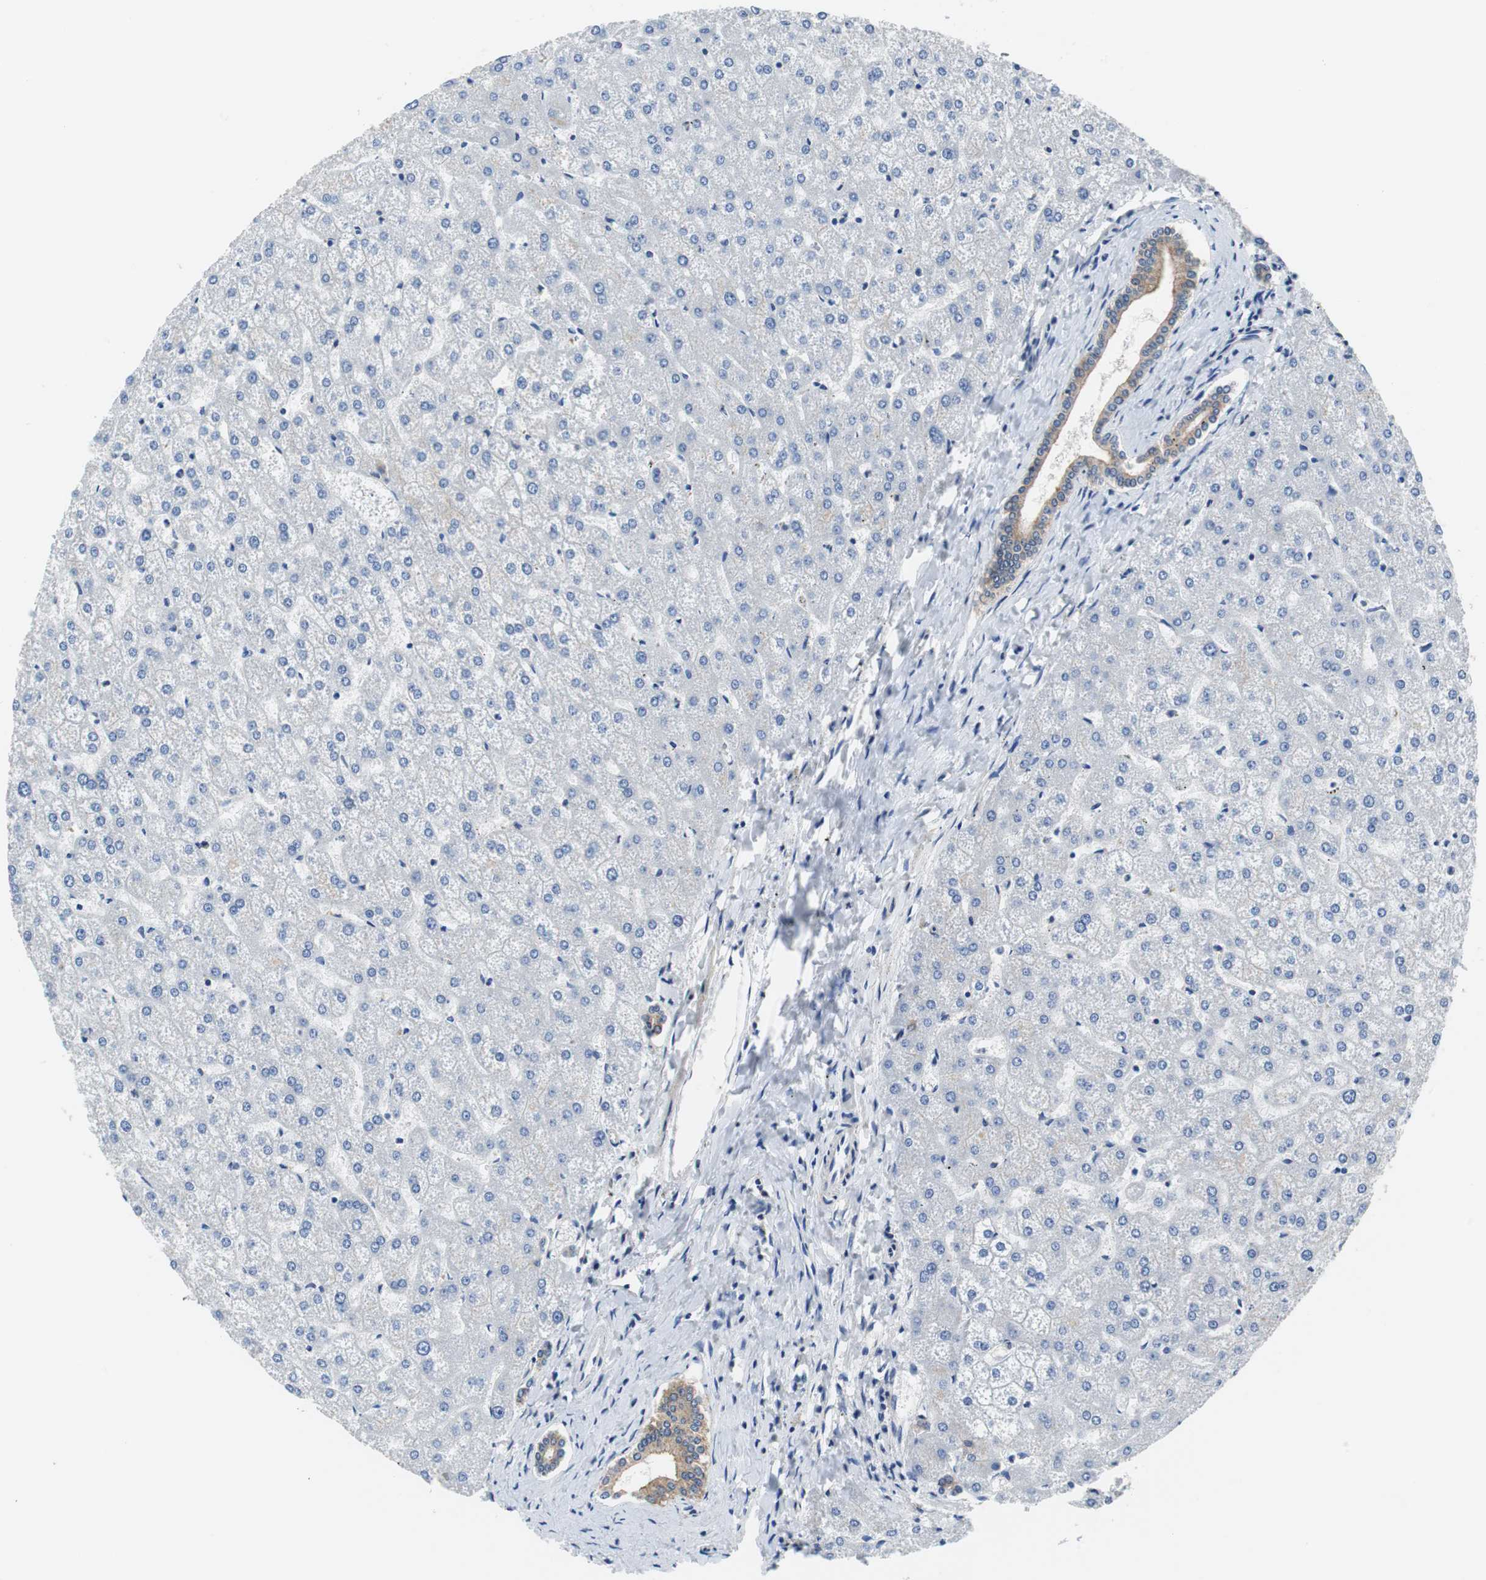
{"staining": {"intensity": "strong", "quantity": ">75%", "location": "cytoplasmic/membranous"}, "tissue": "liver", "cell_type": "Cholangiocytes", "image_type": "normal", "snomed": [{"axis": "morphology", "description": "Normal tissue, NOS"}, {"axis": "topography", "description": "Liver"}], "caption": "Approximately >75% of cholangiocytes in benign human liver reveal strong cytoplasmic/membranous protein positivity as visualized by brown immunohistochemical staining.", "gene": "BRAF", "patient": {"sex": "female", "age": 32}}